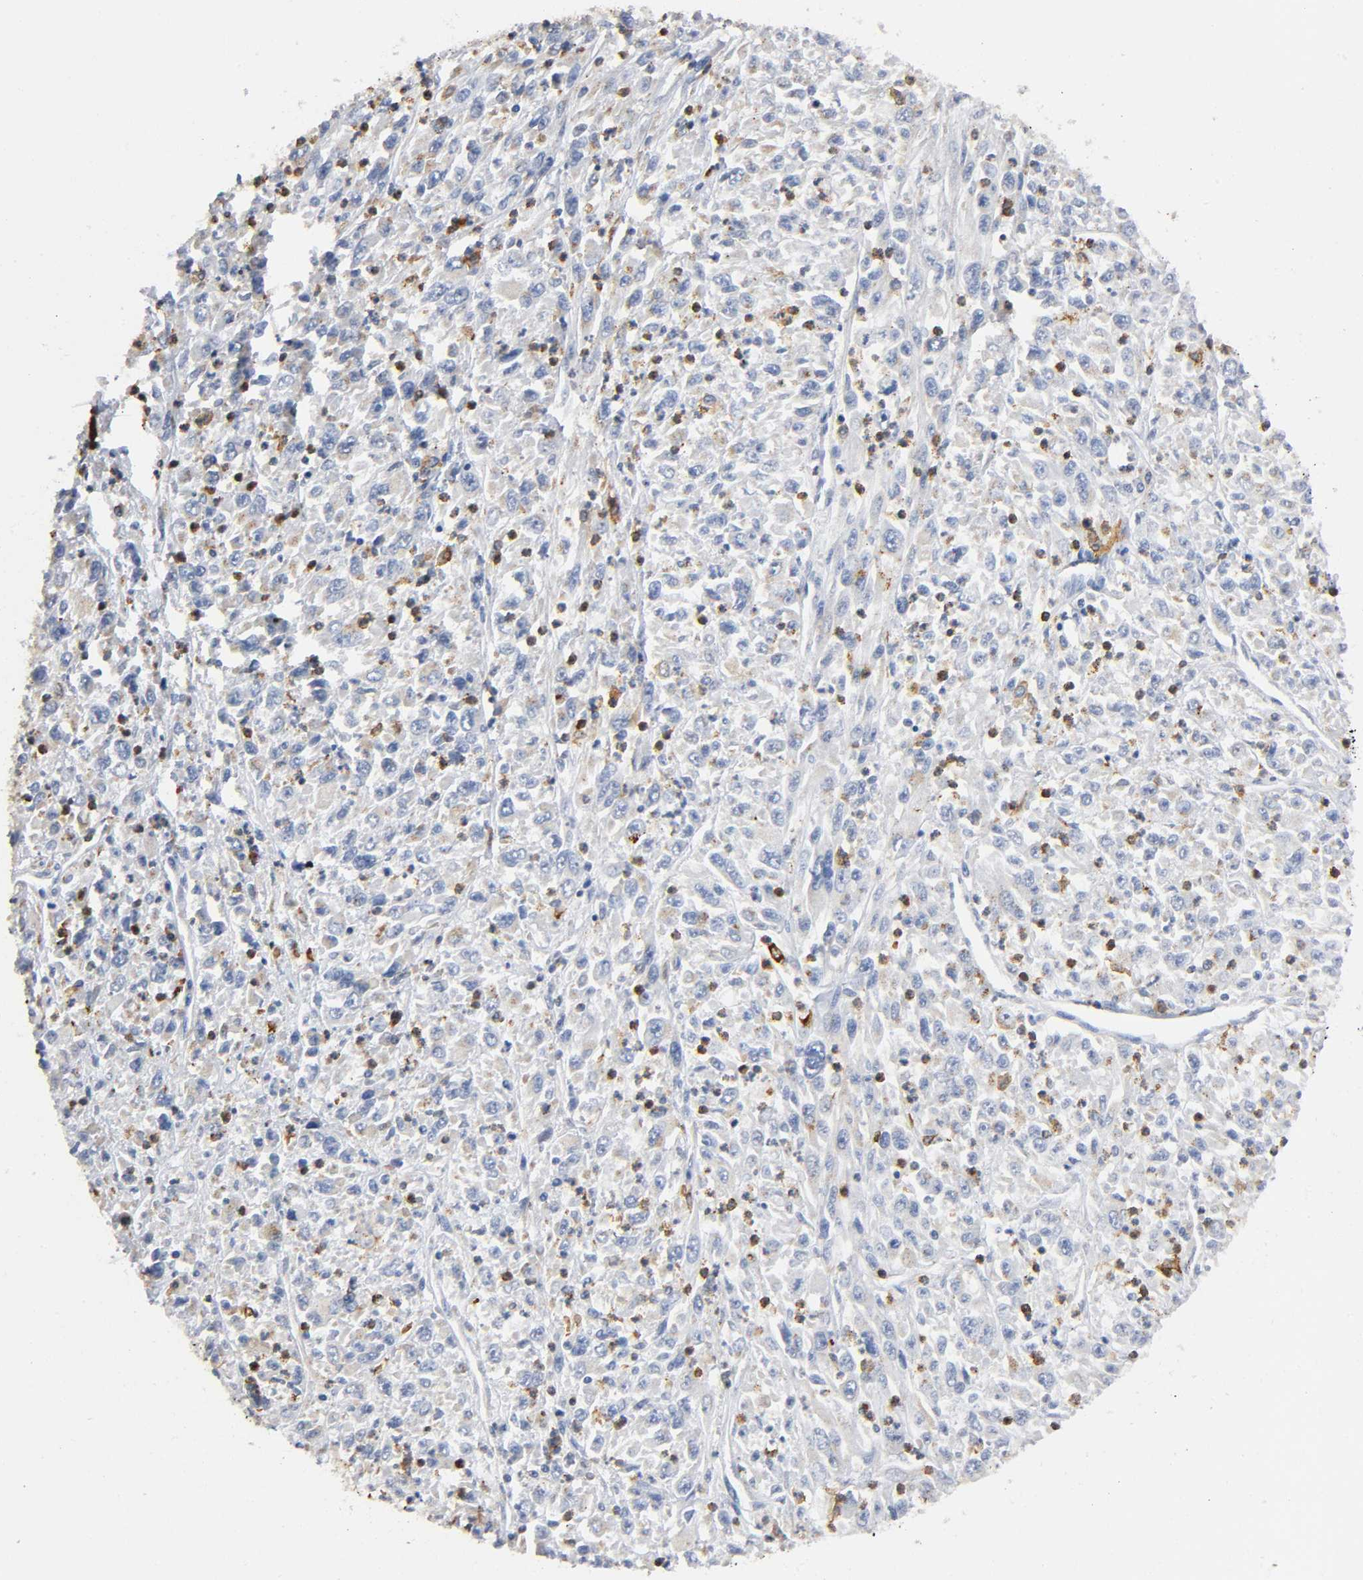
{"staining": {"intensity": "moderate", "quantity": "25%-75%", "location": "cytoplasmic/membranous"}, "tissue": "melanoma", "cell_type": "Tumor cells", "image_type": "cancer", "snomed": [{"axis": "morphology", "description": "Malignant melanoma, Metastatic site"}, {"axis": "topography", "description": "Skin"}], "caption": "Immunohistochemistry (IHC) image of human melanoma stained for a protein (brown), which shows medium levels of moderate cytoplasmic/membranous staining in approximately 25%-75% of tumor cells.", "gene": "CAPN10", "patient": {"sex": "female", "age": 56}}